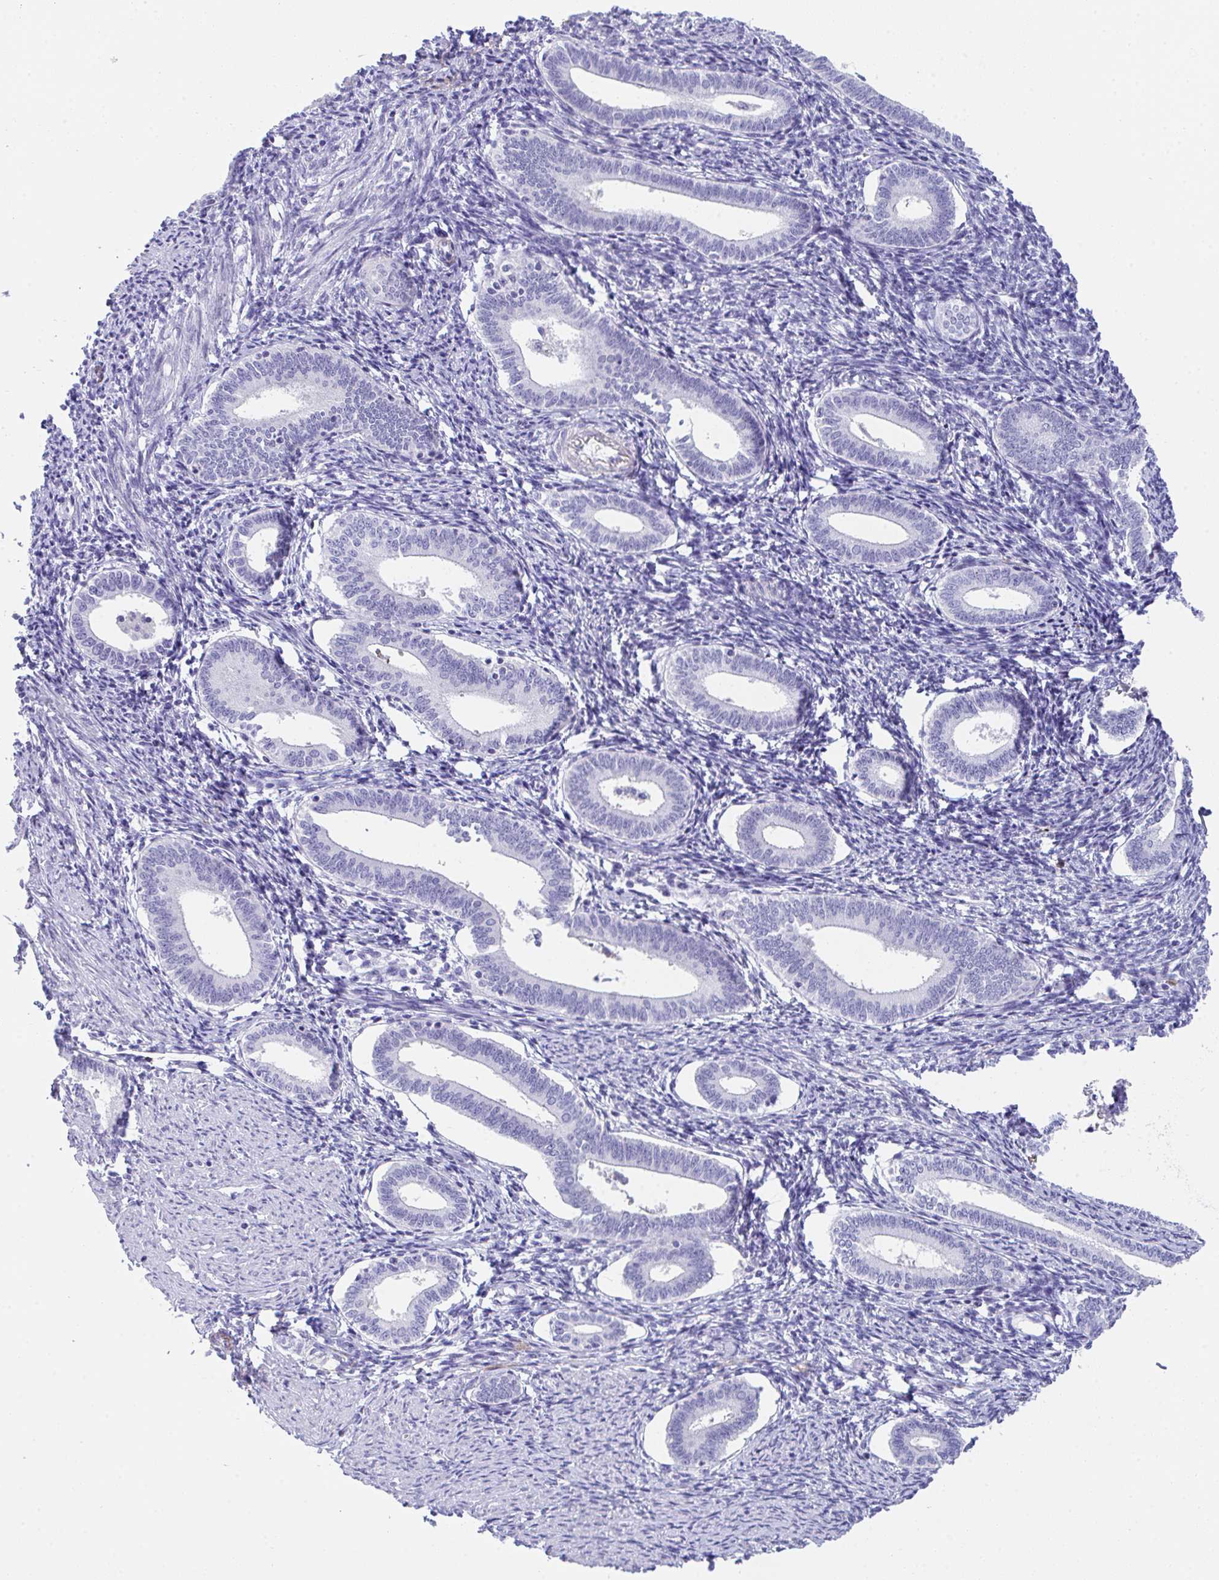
{"staining": {"intensity": "negative", "quantity": "none", "location": "none"}, "tissue": "endometrium", "cell_type": "Cells in endometrial stroma", "image_type": "normal", "snomed": [{"axis": "morphology", "description": "Normal tissue, NOS"}, {"axis": "topography", "description": "Endometrium"}], "caption": "This image is of normal endometrium stained with immunohistochemistry to label a protein in brown with the nuclei are counter-stained blue. There is no expression in cells in endometrial stroma.", "gene": "KMT2E", "patient": {"sex": "female", "age": 41}}